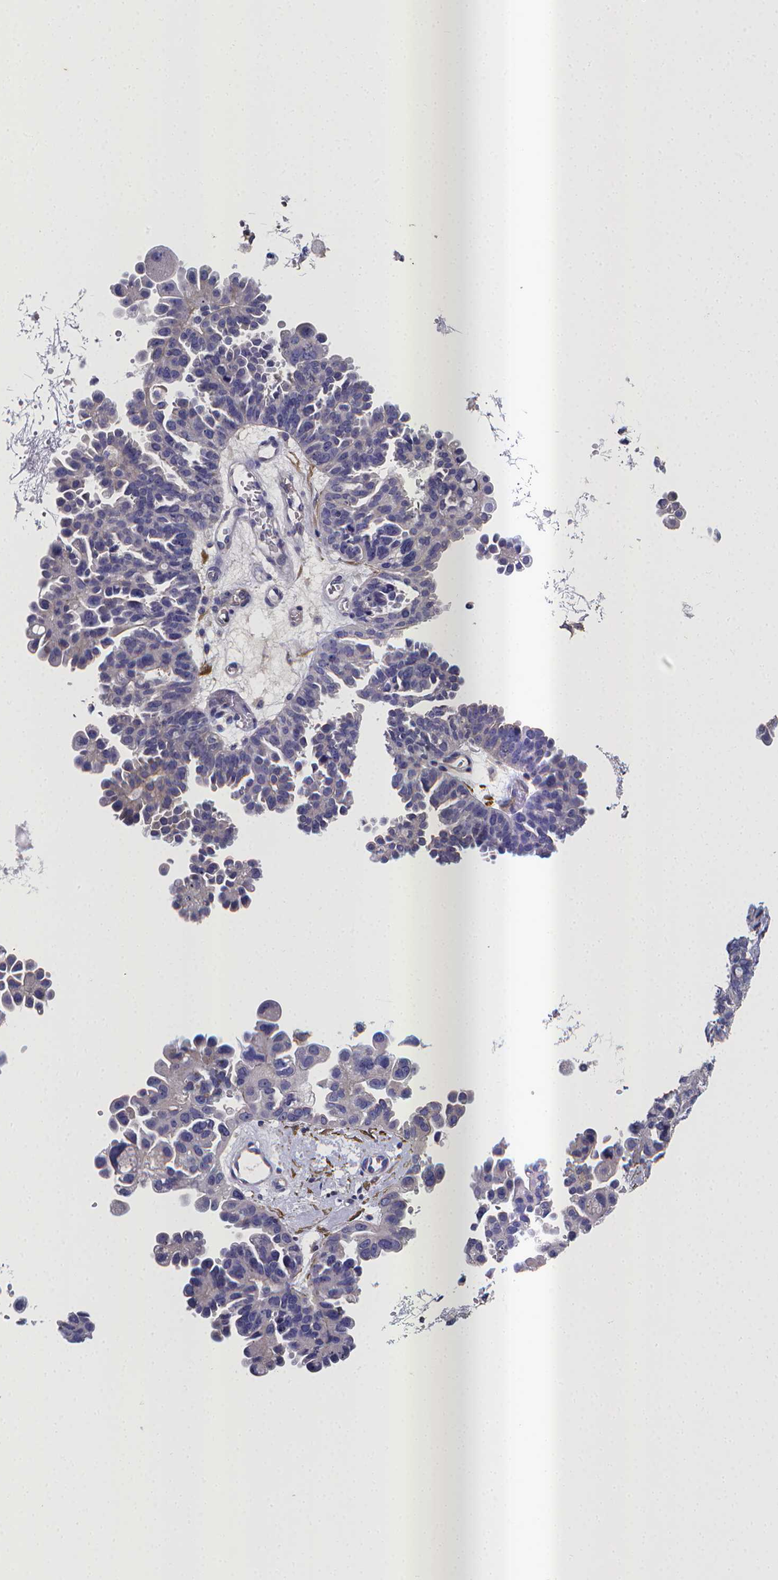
{"staining": {"intensity": "negative", "quantity": "none", "location": "none"}, "tissue": "ovarian cancer", "cell_type": "Tumor cells", "image_type": "cancer", "snomed": [{"axis": "morphology", "description": "Cystadenocarcinoma, serous, NOS"}, {"axis": "topography", "description": "Ovary"}], "caption": "Photomicrograph shows no significant protein positivity in tumor cells of ovarian cancer.", "gene": "RERG", "patient": {"sex": "female", "age": 53}}